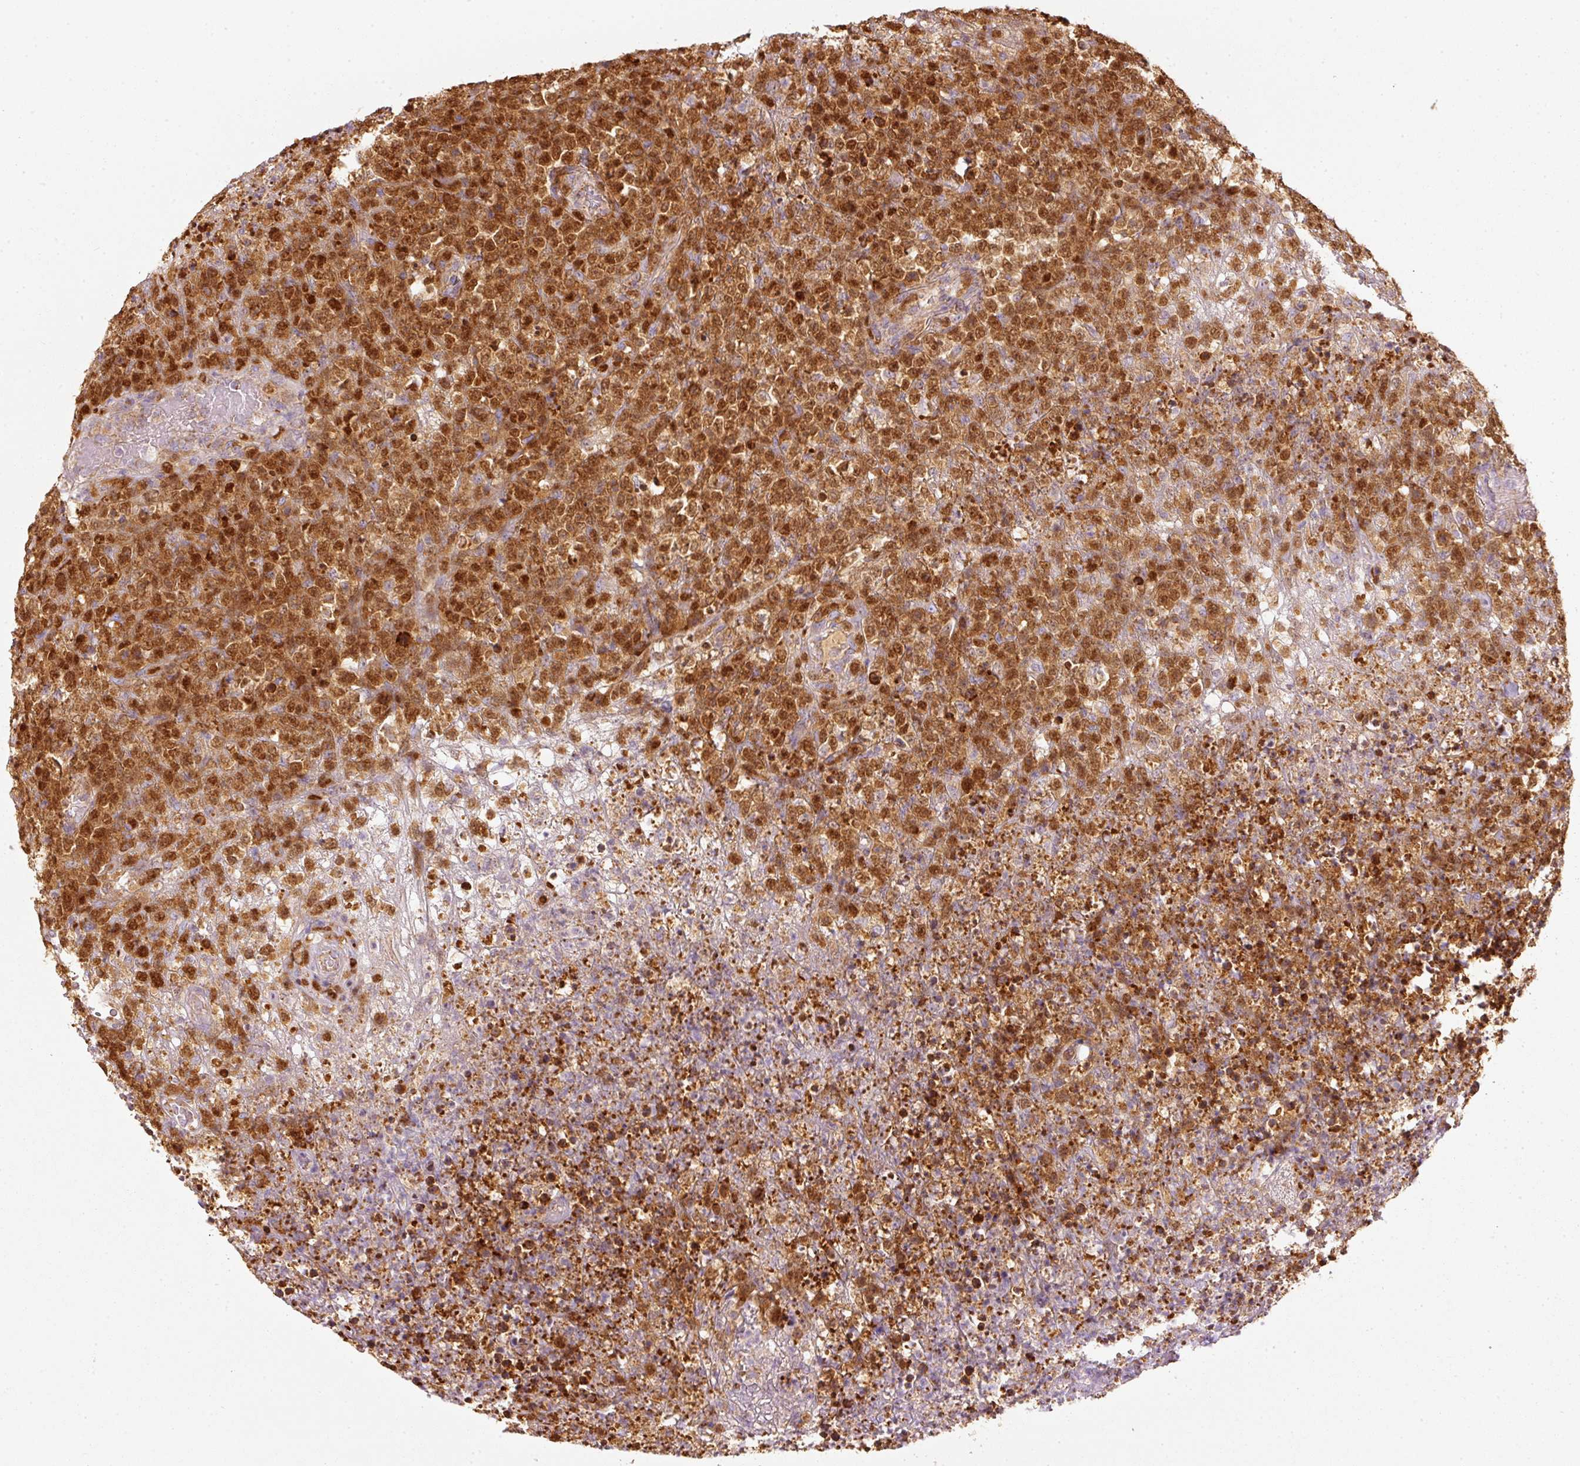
{"staining": {"intensity": "strong", "quantity": ">75%", "location": "cytoplasmic/membranous,nuclear"}, "tissue": "lymphoma", "cell_type": "Tumor cells", "image_type": "cancer", "snomed": [{"axis": "morphology", "description": "Malignant lymphoma, non-Hodgkin's type, High grade"}, {"axis": "topography", "description": "Colon"}], "caption": "IHC of human lymphoma displays high levels of strong cytoplasmic/membranous and nuclear staining in approximately >75% of tumor cells. The protein is shown in brown color, while the nuclei are stained blue.", "gene": "DUT", "patient": {"sex": "female", "age": 53}}